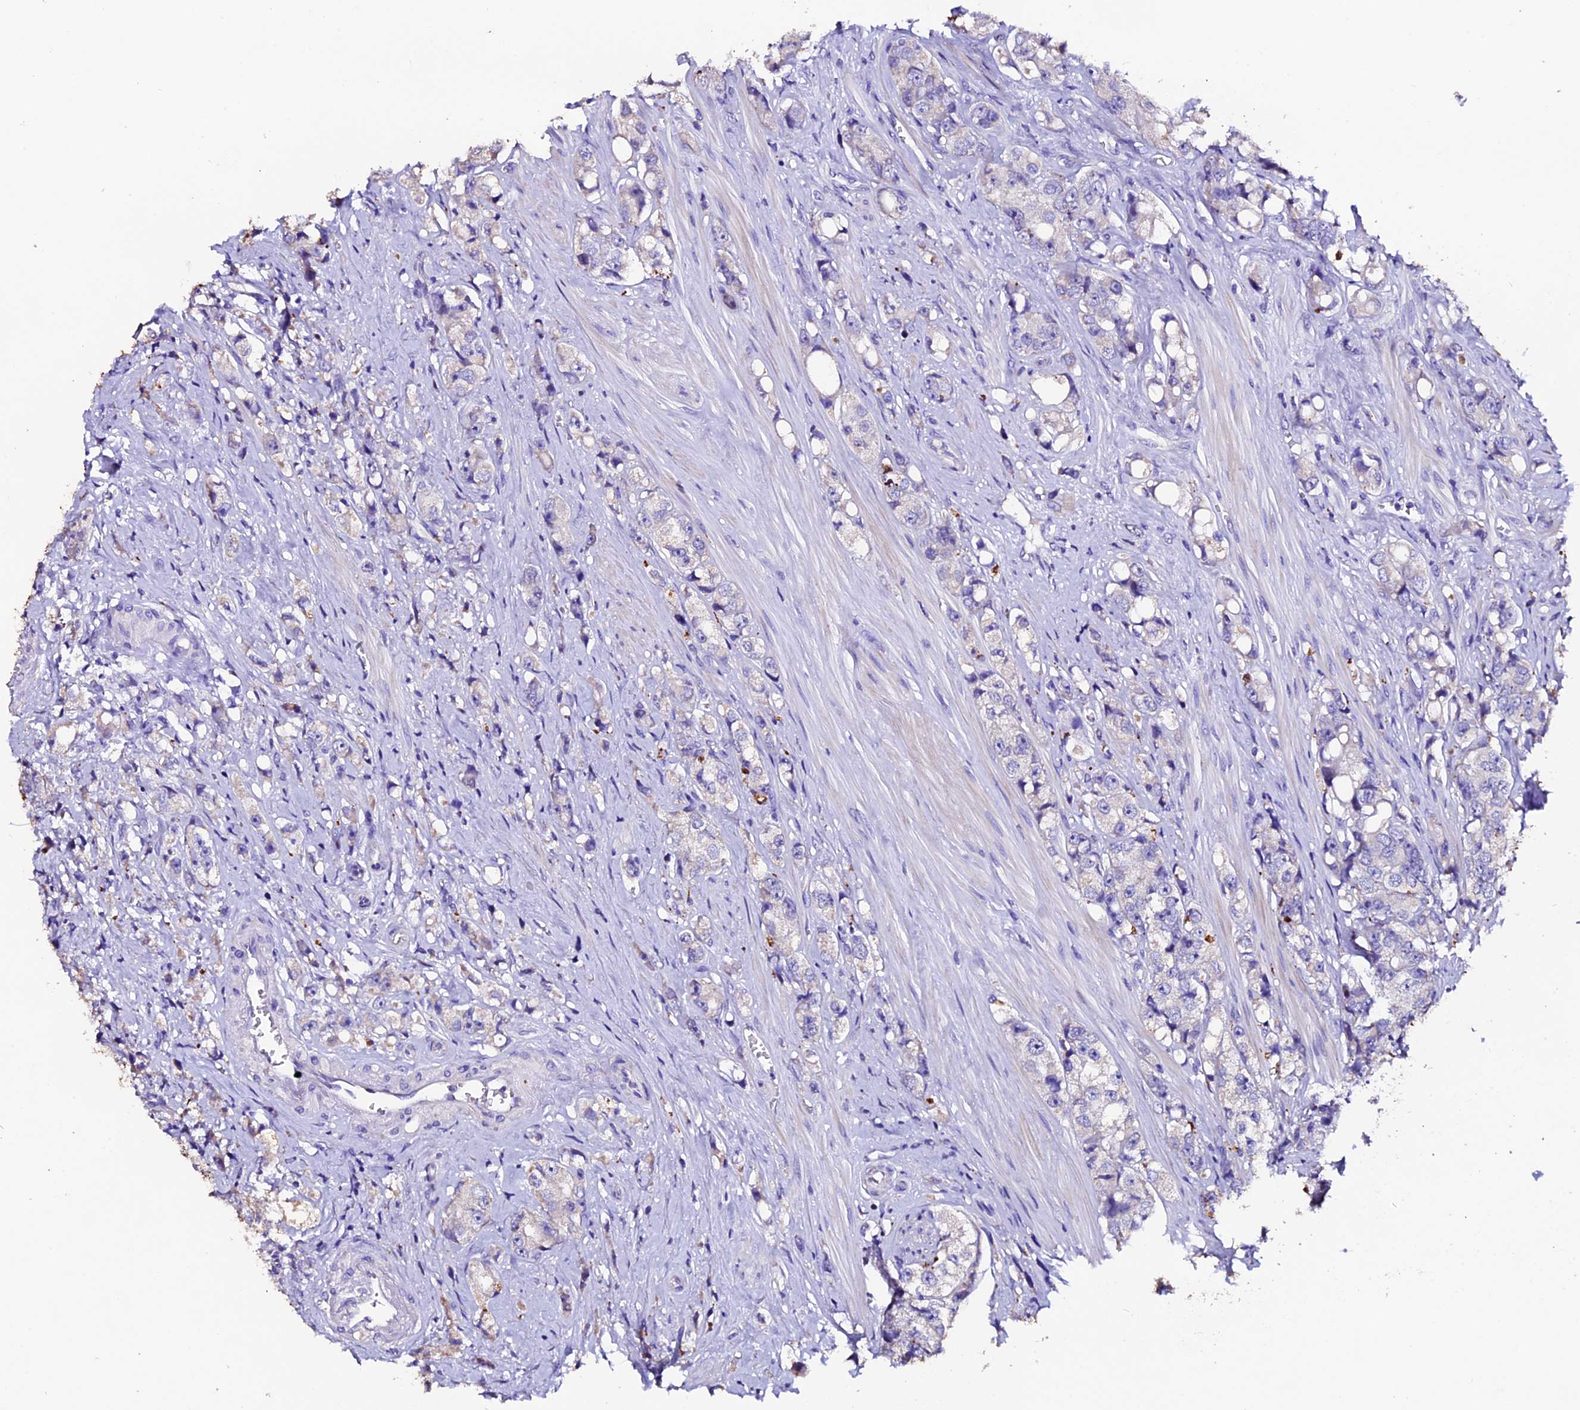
{"staining": {"intensity": "weak", "quantity": "<25%", "location": "cytoplasmic/membranous"}, "tissue": "prostate cancer", "cell_type": "Tumor cells", "image_type": "cancer", "snomed": [{"axis": "morphology", "description": "Adenocarcinoma, High grade"}, {"axis": "topography", "description": "Prostate"}], "caption": "Protein analysis of prostate cancer (adenocarcinoma (high-grade)) exhibits no significant expression in tumor cells. The staining is performed using DAB brown chromogen with nuclei counter-stained in using hematoxylin.", "gene": "FBXW9", "patient": {"sex": "male", "age": 74}}